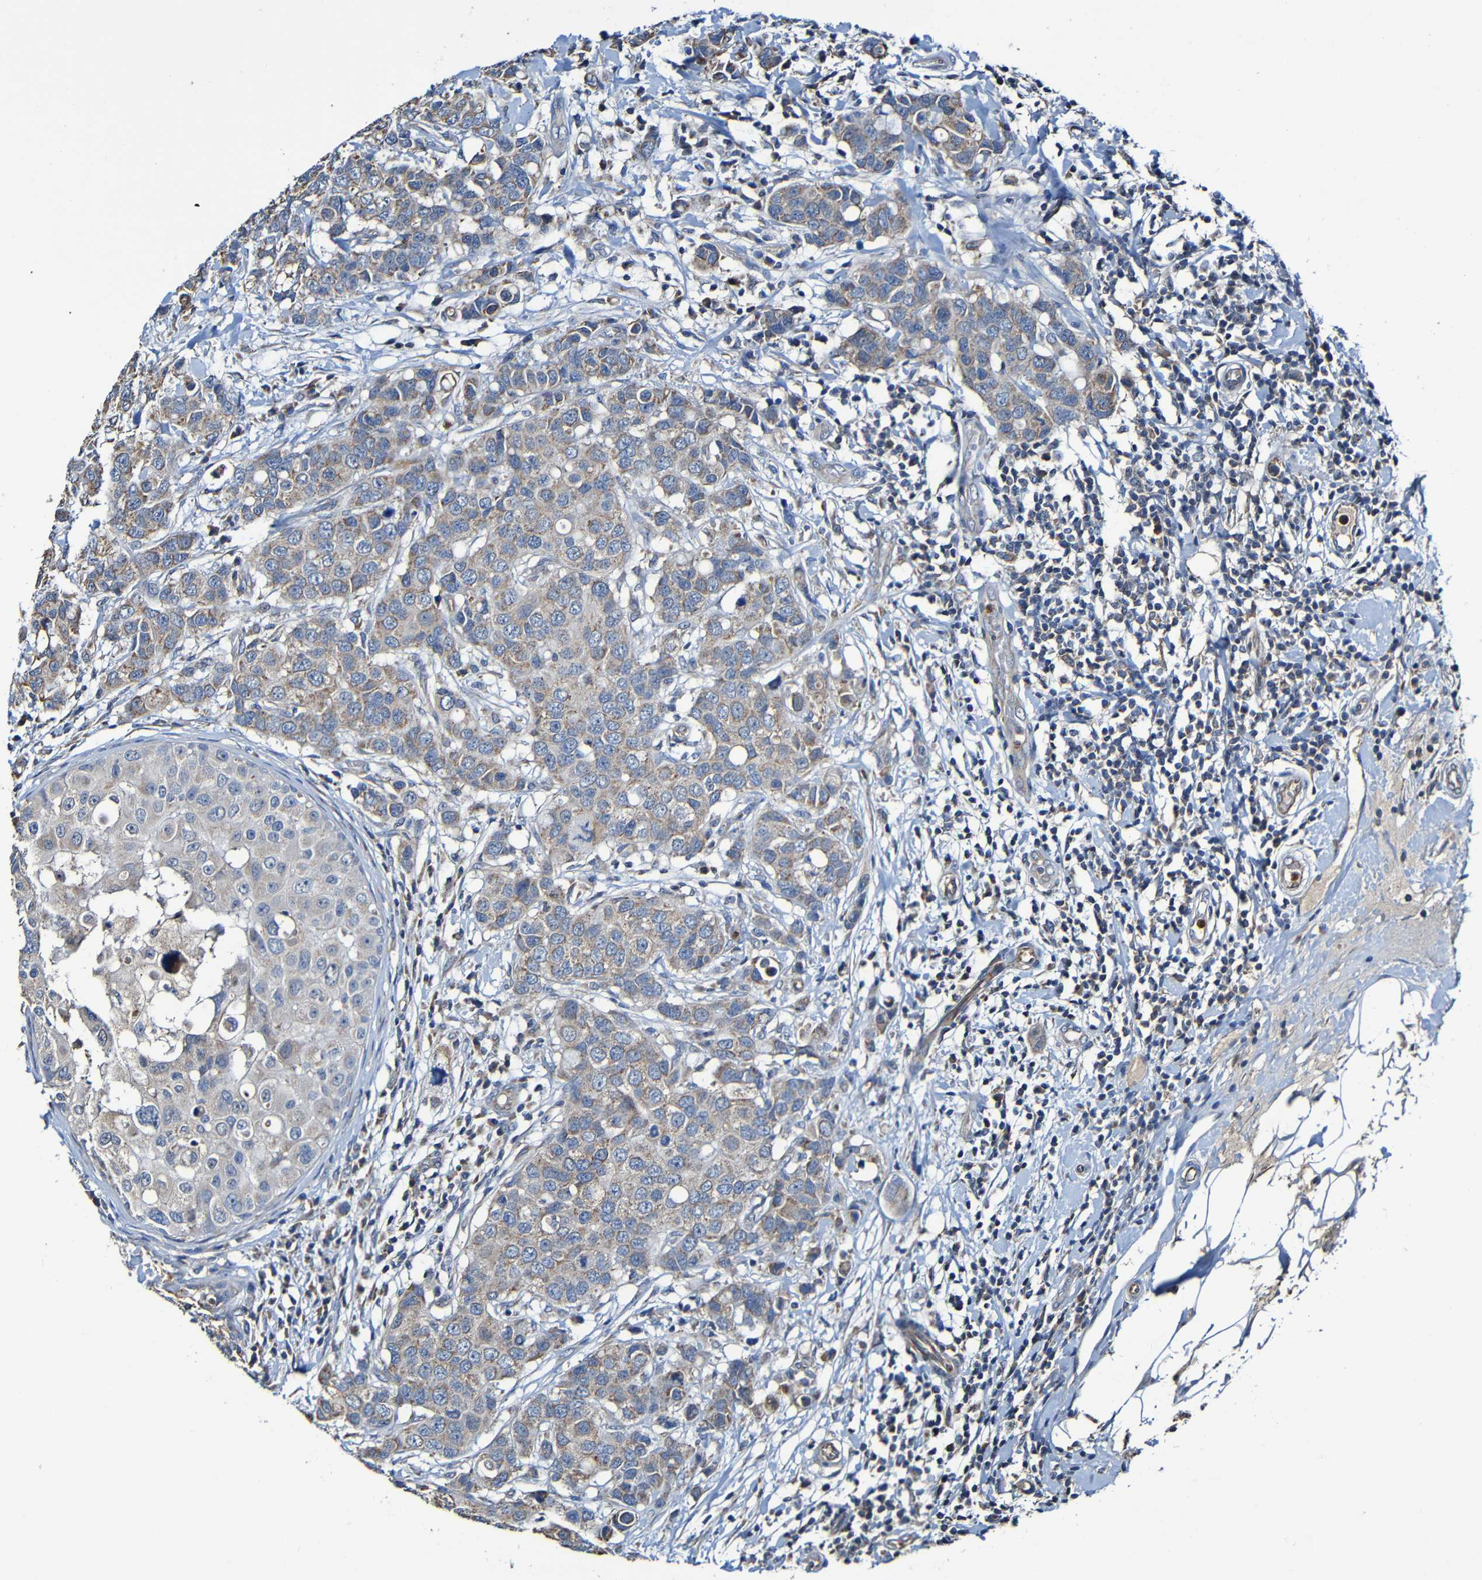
{"staining": {"intensity": "weak", "quantity": ">75%", "location": "cytoplasmic/membranous"}, "tissue": "breast cancer", "cell_type": "Tumor cells", "image_type": "cancer", "snomed": [{"axis": "morphology", "description": "Duct carcinoma"}, {"axis": "topography", "description": "Breast"}], "caption": "Breast infiltrating ductal carcinoma tissue demonstrates weak cytoplasmic/membranous positivity in approximately >75% of tumor cells, visualized by immunohistochemistry.", "gene": "ADAM15", "patient": {"sex": "female", "age": 27}}